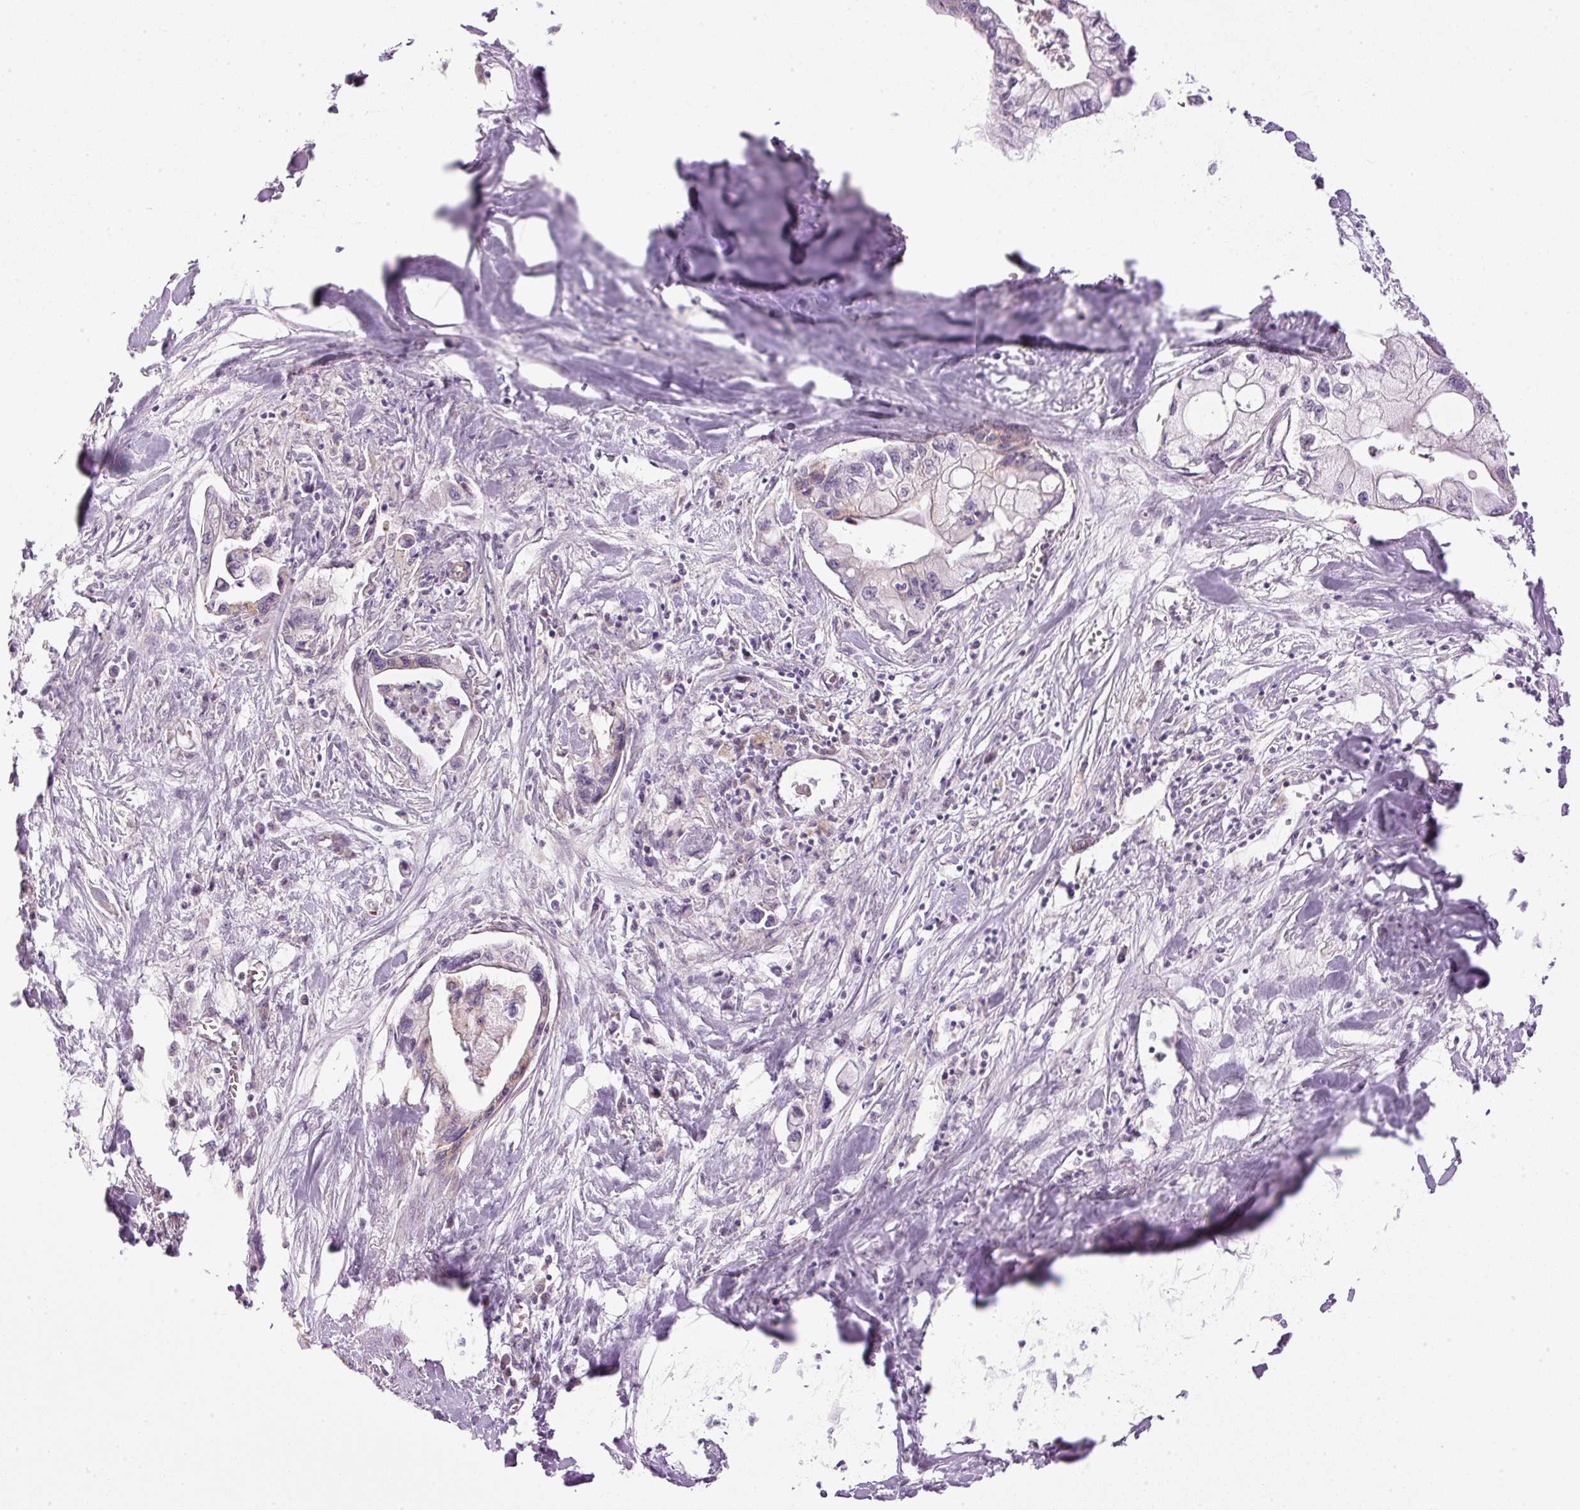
{"staining": {"intensity": "negative", "quantity": "none", "location": "none"}, "tissue": "pancreatic cancer", "cell_type": "Tumor cells", "image_type": "cancer", "snomed": [{"axis": "morphology", "description": "Adenocarcinoma, NOS"}, {"axis": "topography", "description": "Pancreas"}], "caption": "There is no significant positivity in tumor cells of adenocarcinoma (pancreatic).", "gene": "MZT2B", "patient": {"sex": "male", "age": 61}}